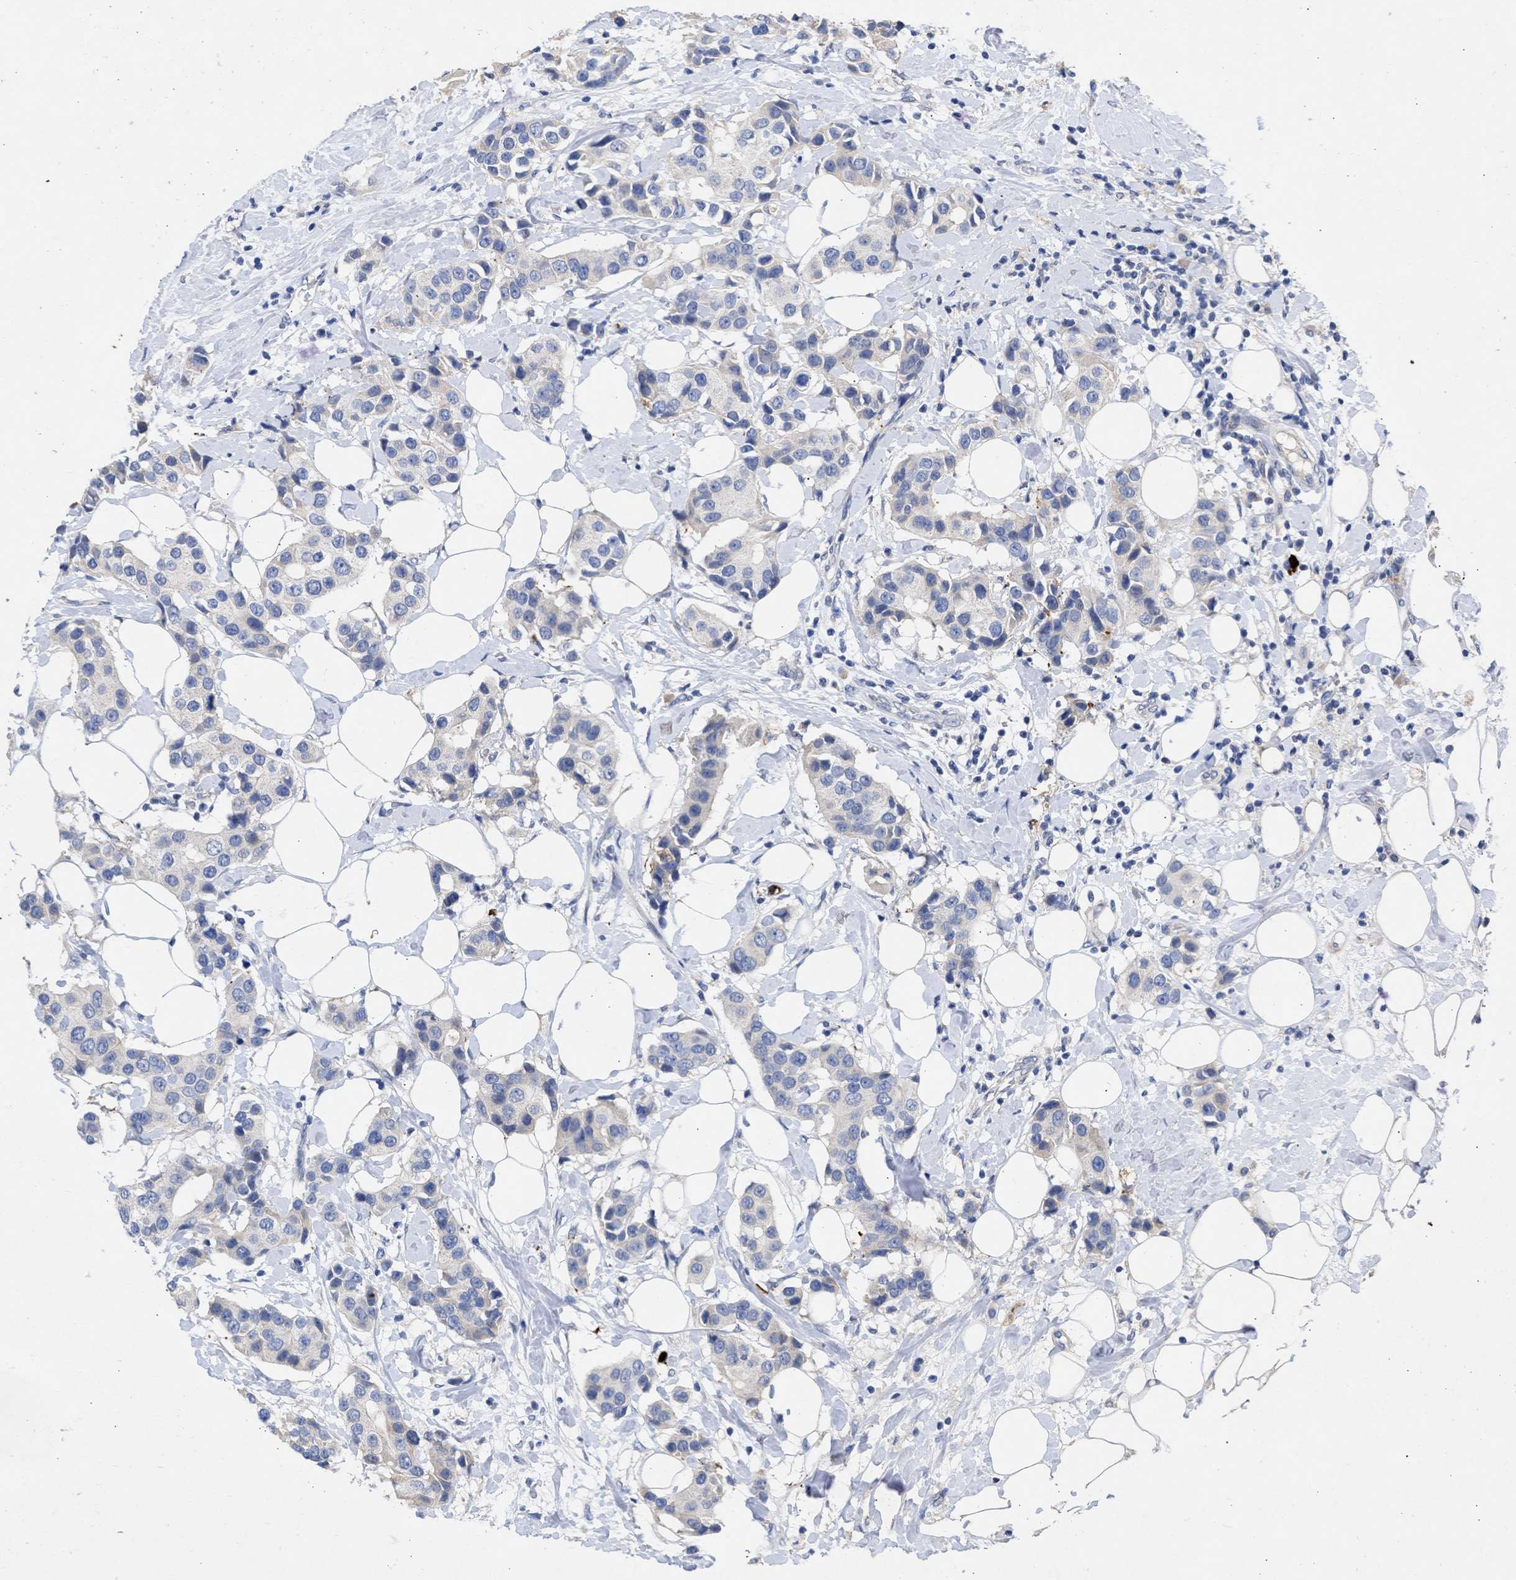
{"staining": {"intensity": "negative", "quantity": "none", "location": "none"}, "tissue": "breast cancer", "cell_type": "Tumor cells", "image_type": "cancer", "snomed": [{"axis": "morphology", "description": "Normal tissue, NOS"}, {"axis": "morphology", "description": "Duct carcinoma"}, {"axis": "topography", "description": "Breast"}], "caption": "There is no significant positivity in tumor cells of breast cancer (invasive ductal carcinoma).", "gene": "ARHGEF4", "patient": {"sex": "female", "age": 39}}